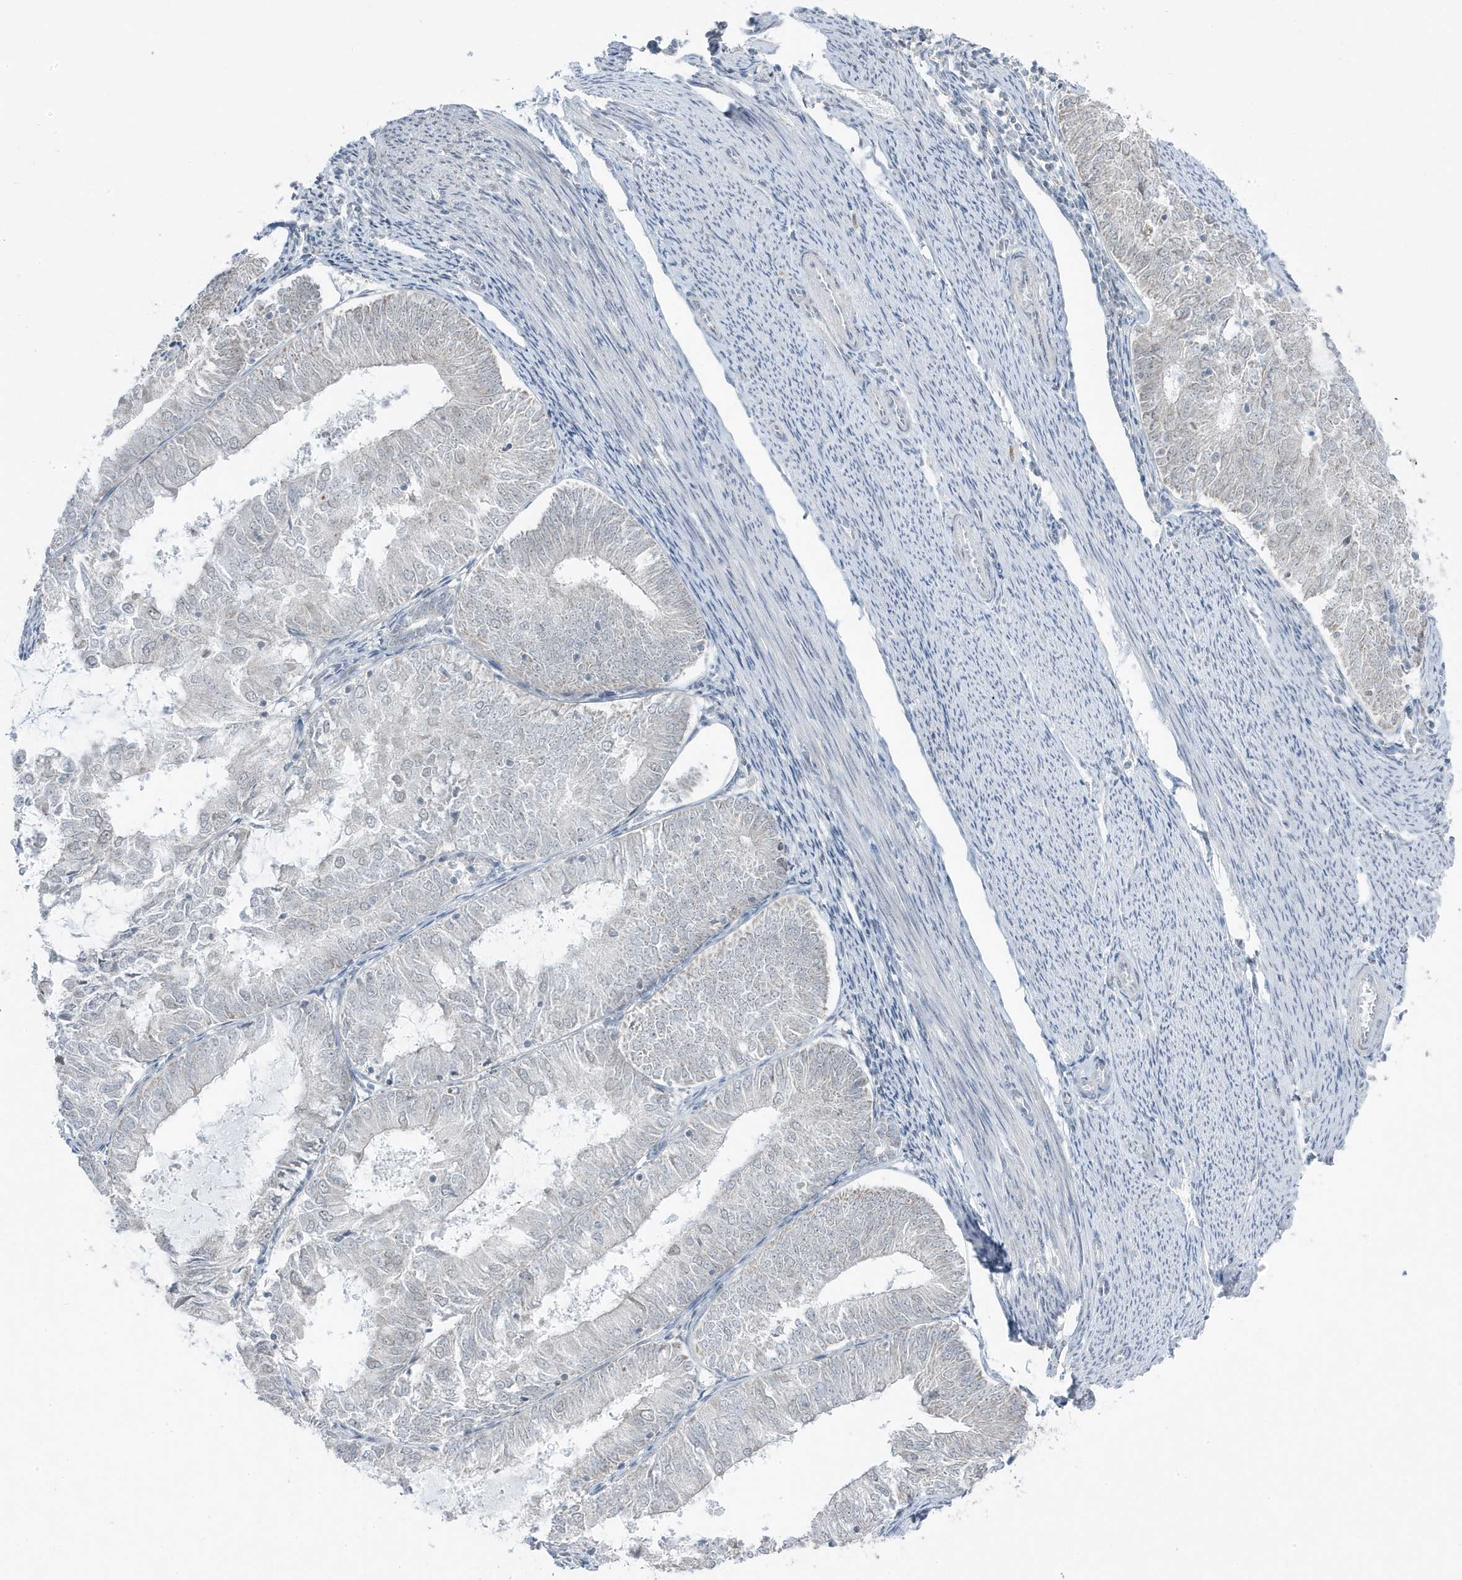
{"staining": {"intensity": "negative", "quantity": "none", "location": "none"}, "tissue": "endometrial cancer", "cell_type": "Tumor cells", "image_type": "cancer", "snomed": [{"axis": "morphology", "description": "Adenocarcinoma, NOS"}, {"axis": "topography", "description": "Endometrium"}], "caption": "Tumor cells are negative for protein expression in human endometrial cancer.", "gene": "TSEN15", "patient": {"sex": "female", "age": 57}}